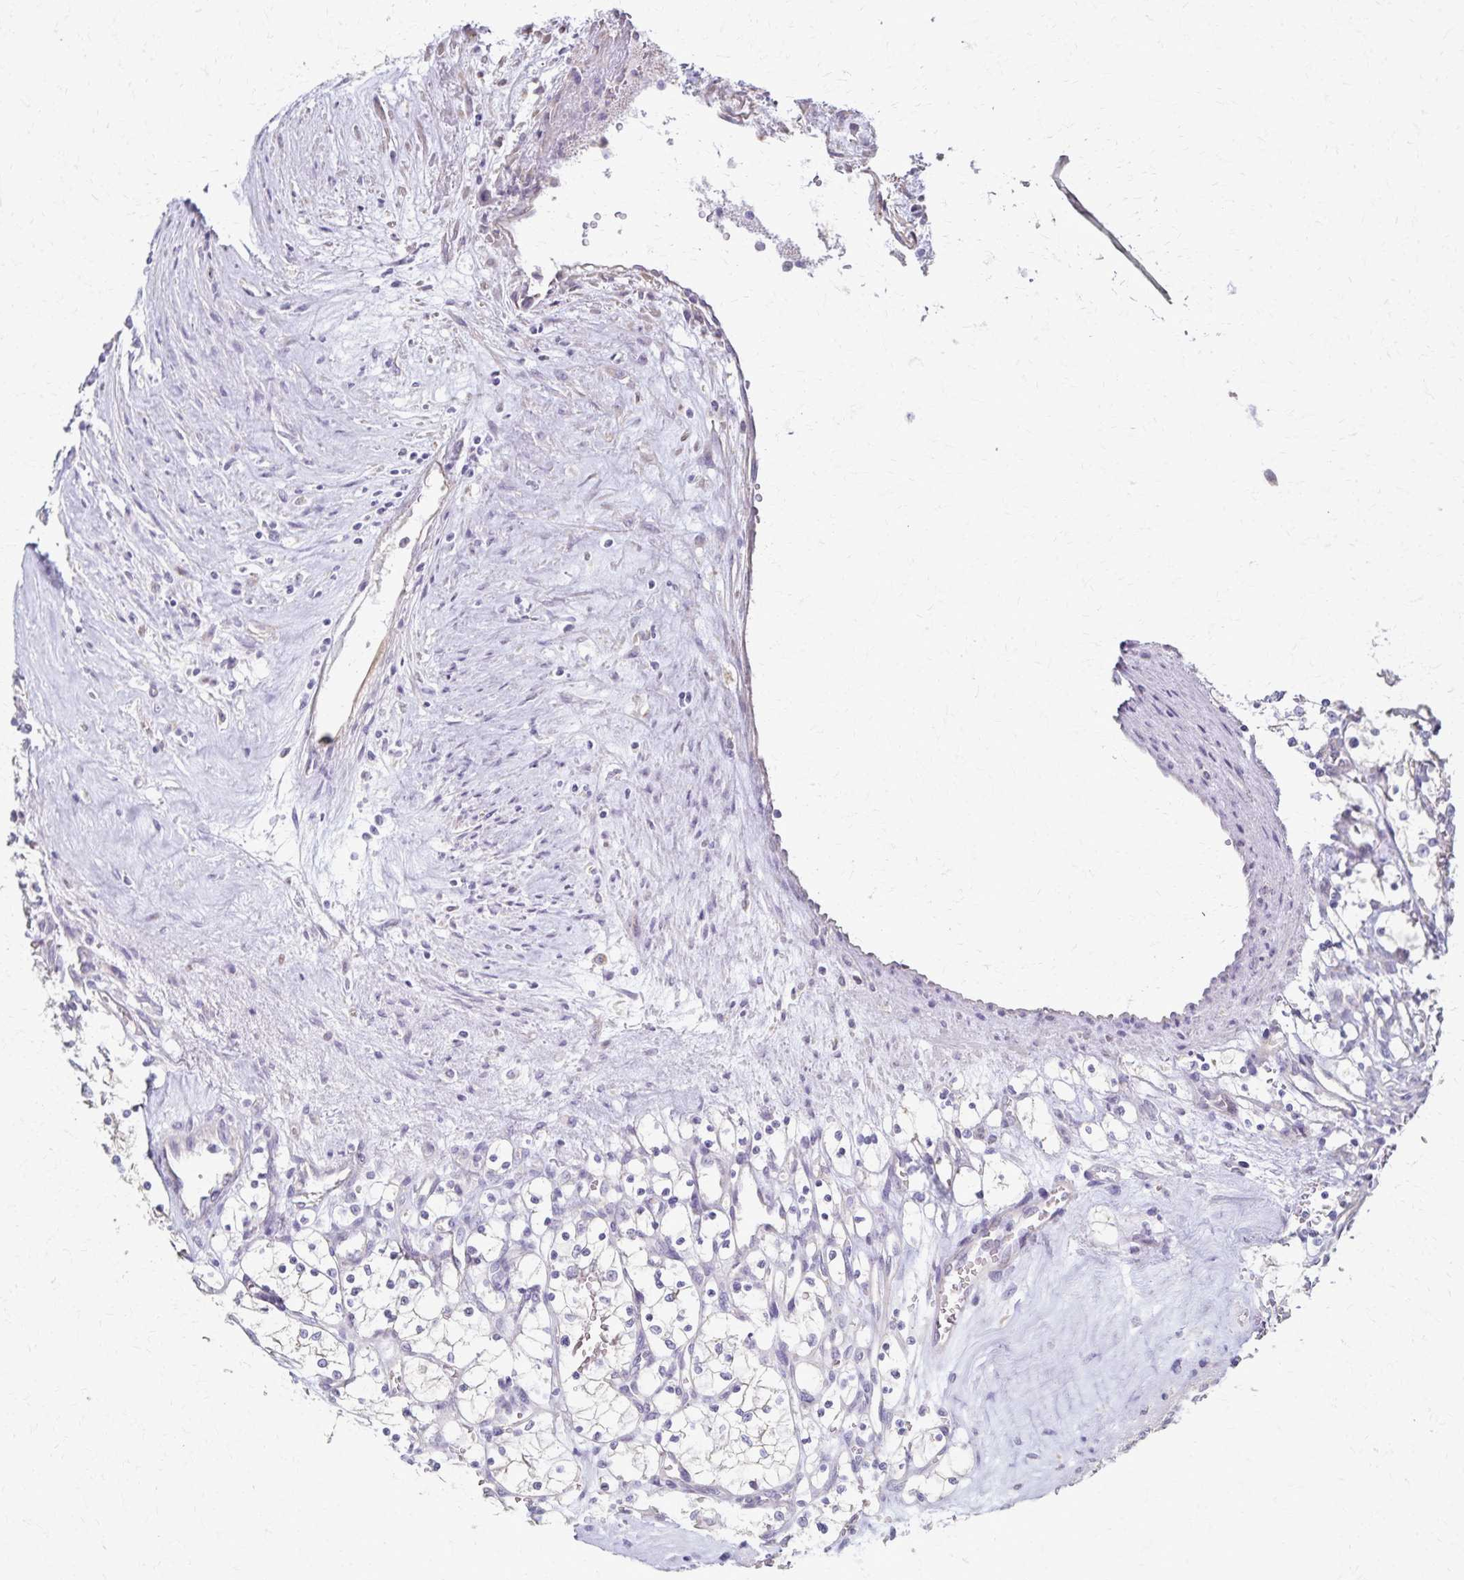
{"staining": {"intensity": "negative", "quantity": "none", "location": "none"}, "tissue": "renal cancer", "cell_type": "Tumor cells", "image_type": "cancer", "snomed": [{"axis": "morphology", "description": "Adenocarcinoma, NOS"}, {"axis": "topography", "description": "Kidney"}], "caption": "Histopathology image shows no protein staining in tumor cells of renal cancer tissue.", "gene": "KISS1", "patient": {"sex": "female", "age": 69}}